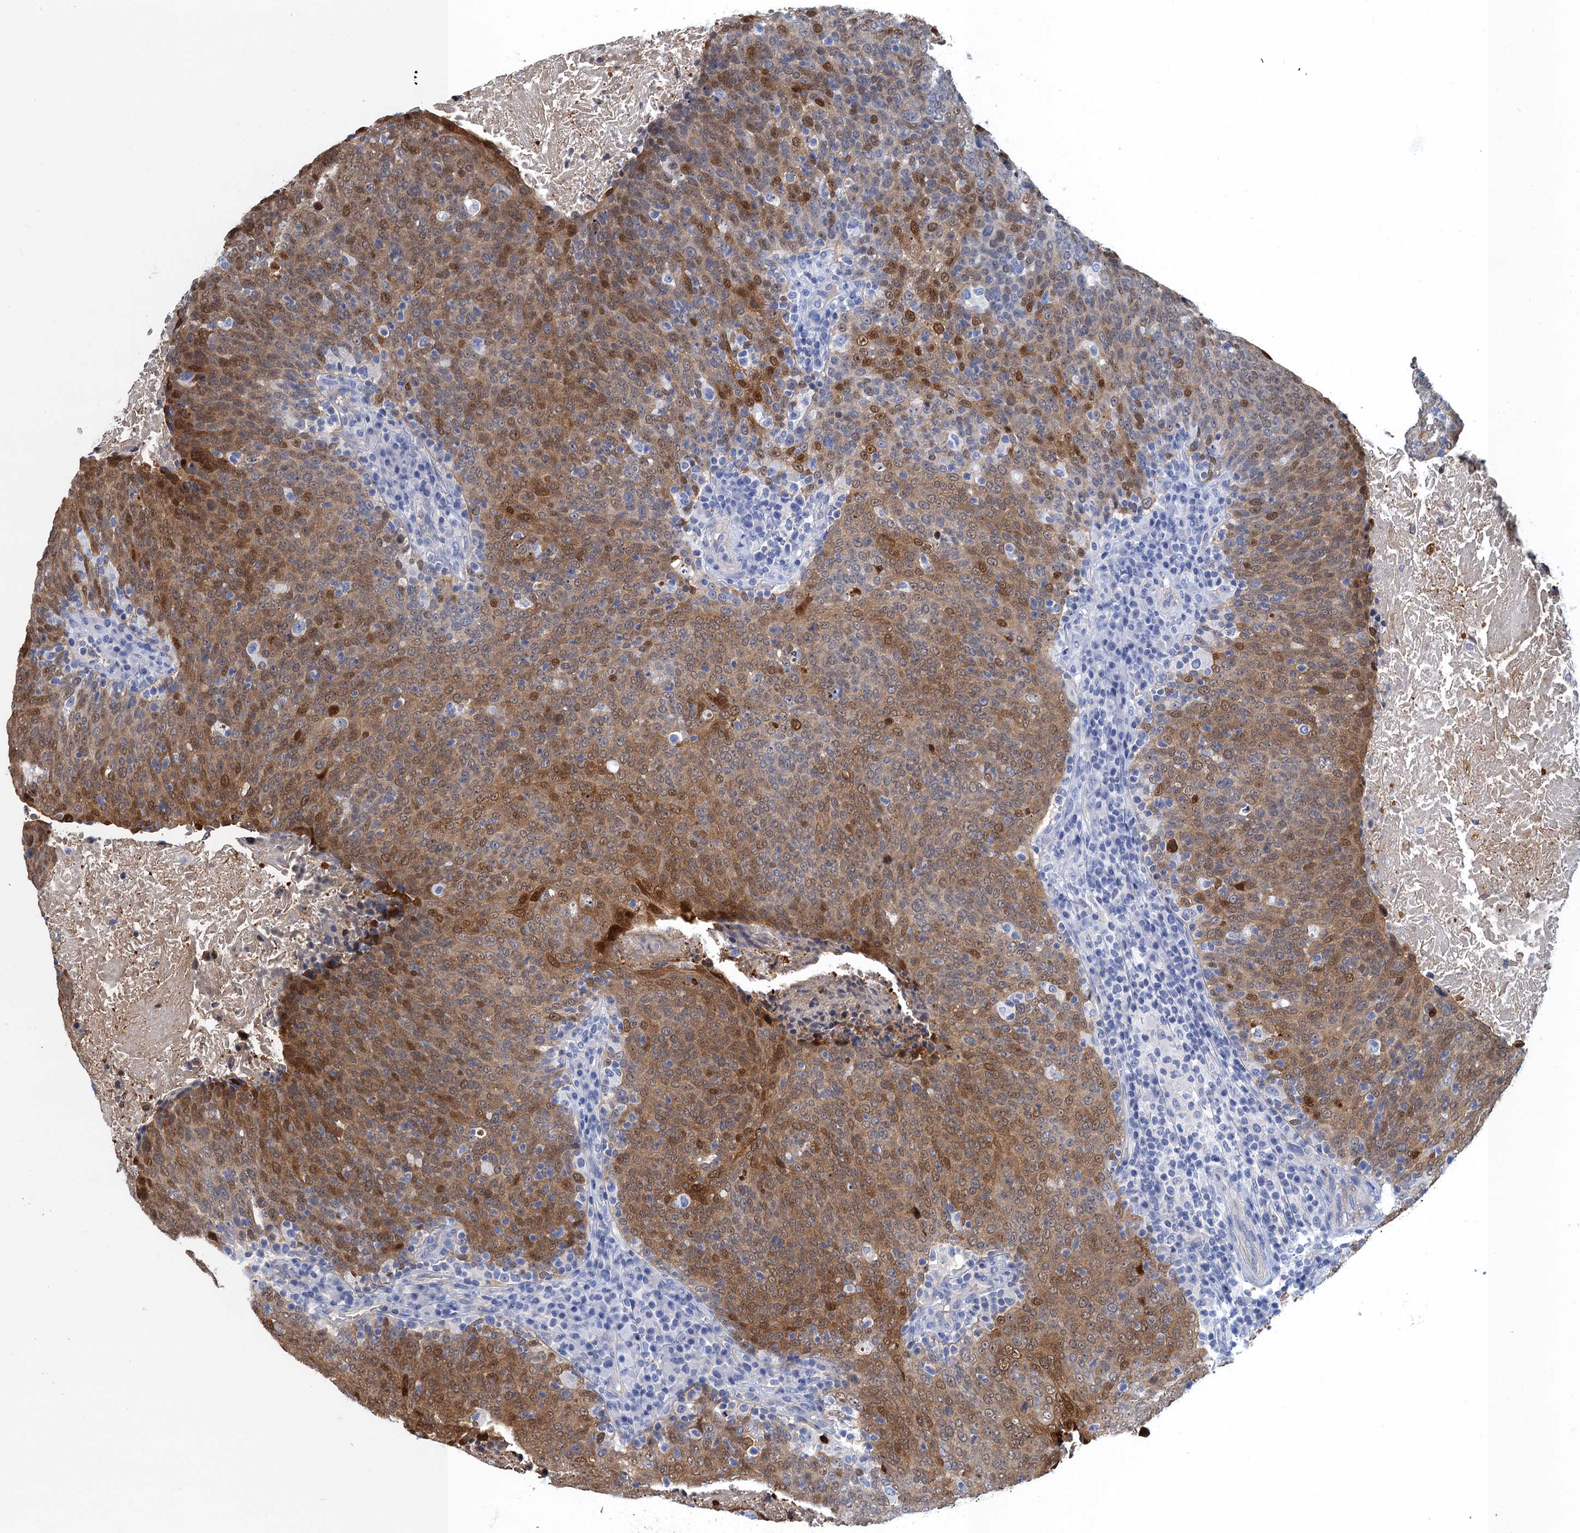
{"staining": {"intensity": "moderate", "quantity": ">75%", "location": "cytoplasmic/membranous,nuclear"}, "tissue": "head and neck cancer", "cell_type": "Tumor cells", "image_type": "cancer", "snomed": [{"axis": "morphology", "description": "Squamous cell carcinoma, NOS"}, {"axis": "morphology", "description": "Squamous cell carcinoma, metastatic, NOS"}, {"axis": "topography", "description": "Lymph node"}, {"axis": "topography", "description": "Head-Neck"}], "caption": "This is an image of immunohistochemistry staining of metastatic squamous cell carcinoma (head and neck), which shows moderate positivity in the cytoplasmic/membranous and nuclear of tumor cells.", "gene": "CALML5", "patient": {"sex": "male", "age": 62}}